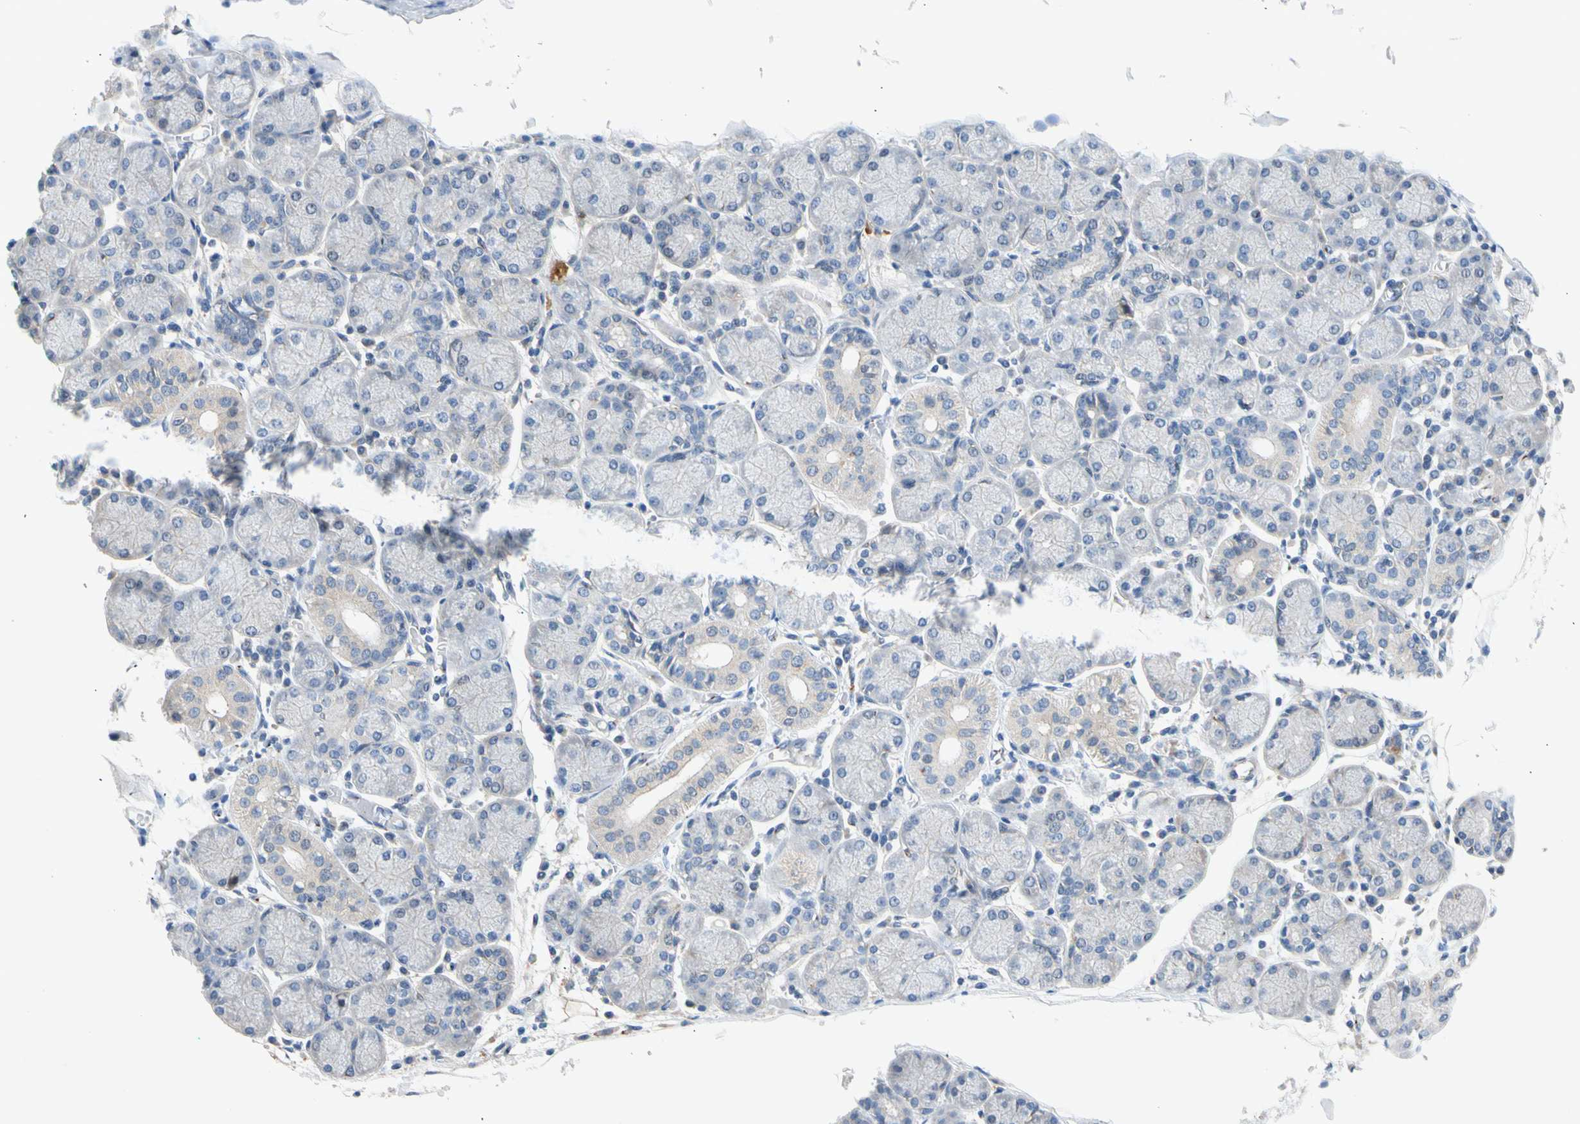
{"staining": {"intensity": "negative", "quantity": "none", "location": "none"}, "tissue": "salivary gland", "cell_type": "Glandular cells", "image_type": "normal", "snomed": [{"axis": "morphology", "description": "Normal tissue, NOS"}, {"axis": "topography", "description": "Salivary gland"}], "caption": "Immunohistochemistry (IHC) of benign salivary gland demonstrates no staining in glandular cells. Brightfield microscopy of immunohistochemistry stained with DAB (brown) and hematoxylin (blue), captured at high magnification.", "gene": "GASK1B", "patient": {"sex": "female", "age": 24}}